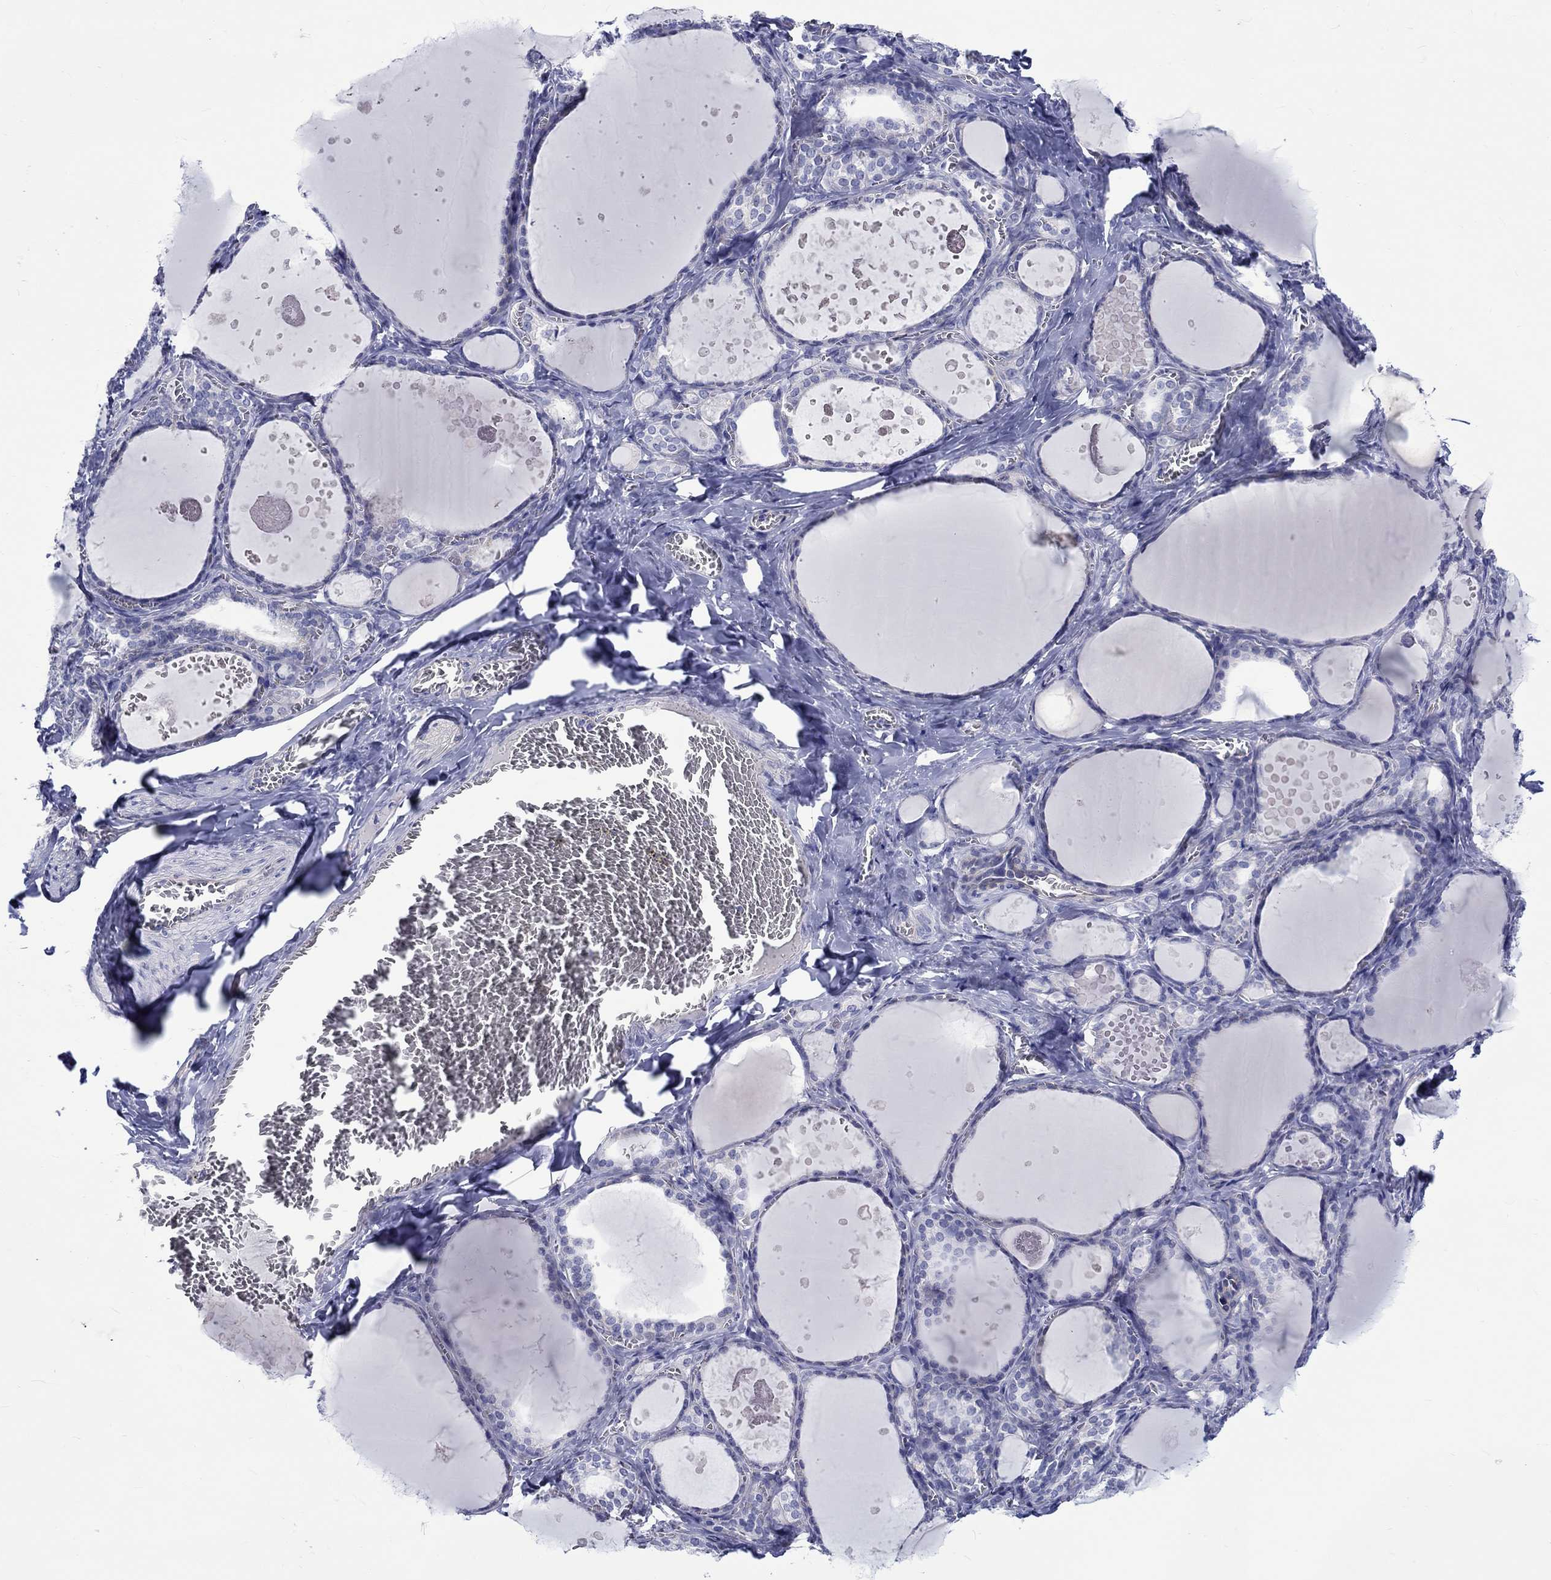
{"staining": {"intensity": "negative", "quantity": "none", "location": "none"}, "tissue": "thyroid gland", "cell_type": "Glandular cells", "image_type": "normal", "snomed": [{"axis": "morphology", "description": "Normal tissue, NOS"}, {"axis": "topography", "description": "Thyroid gland"}], "caption": "Micrograph shows no significant protein positivity in glandular cells of benign thyroid gland. (DAB IHC, high magnification).", "gene": "SH2D7", "patient": {"sex": "female", "age": 56}}